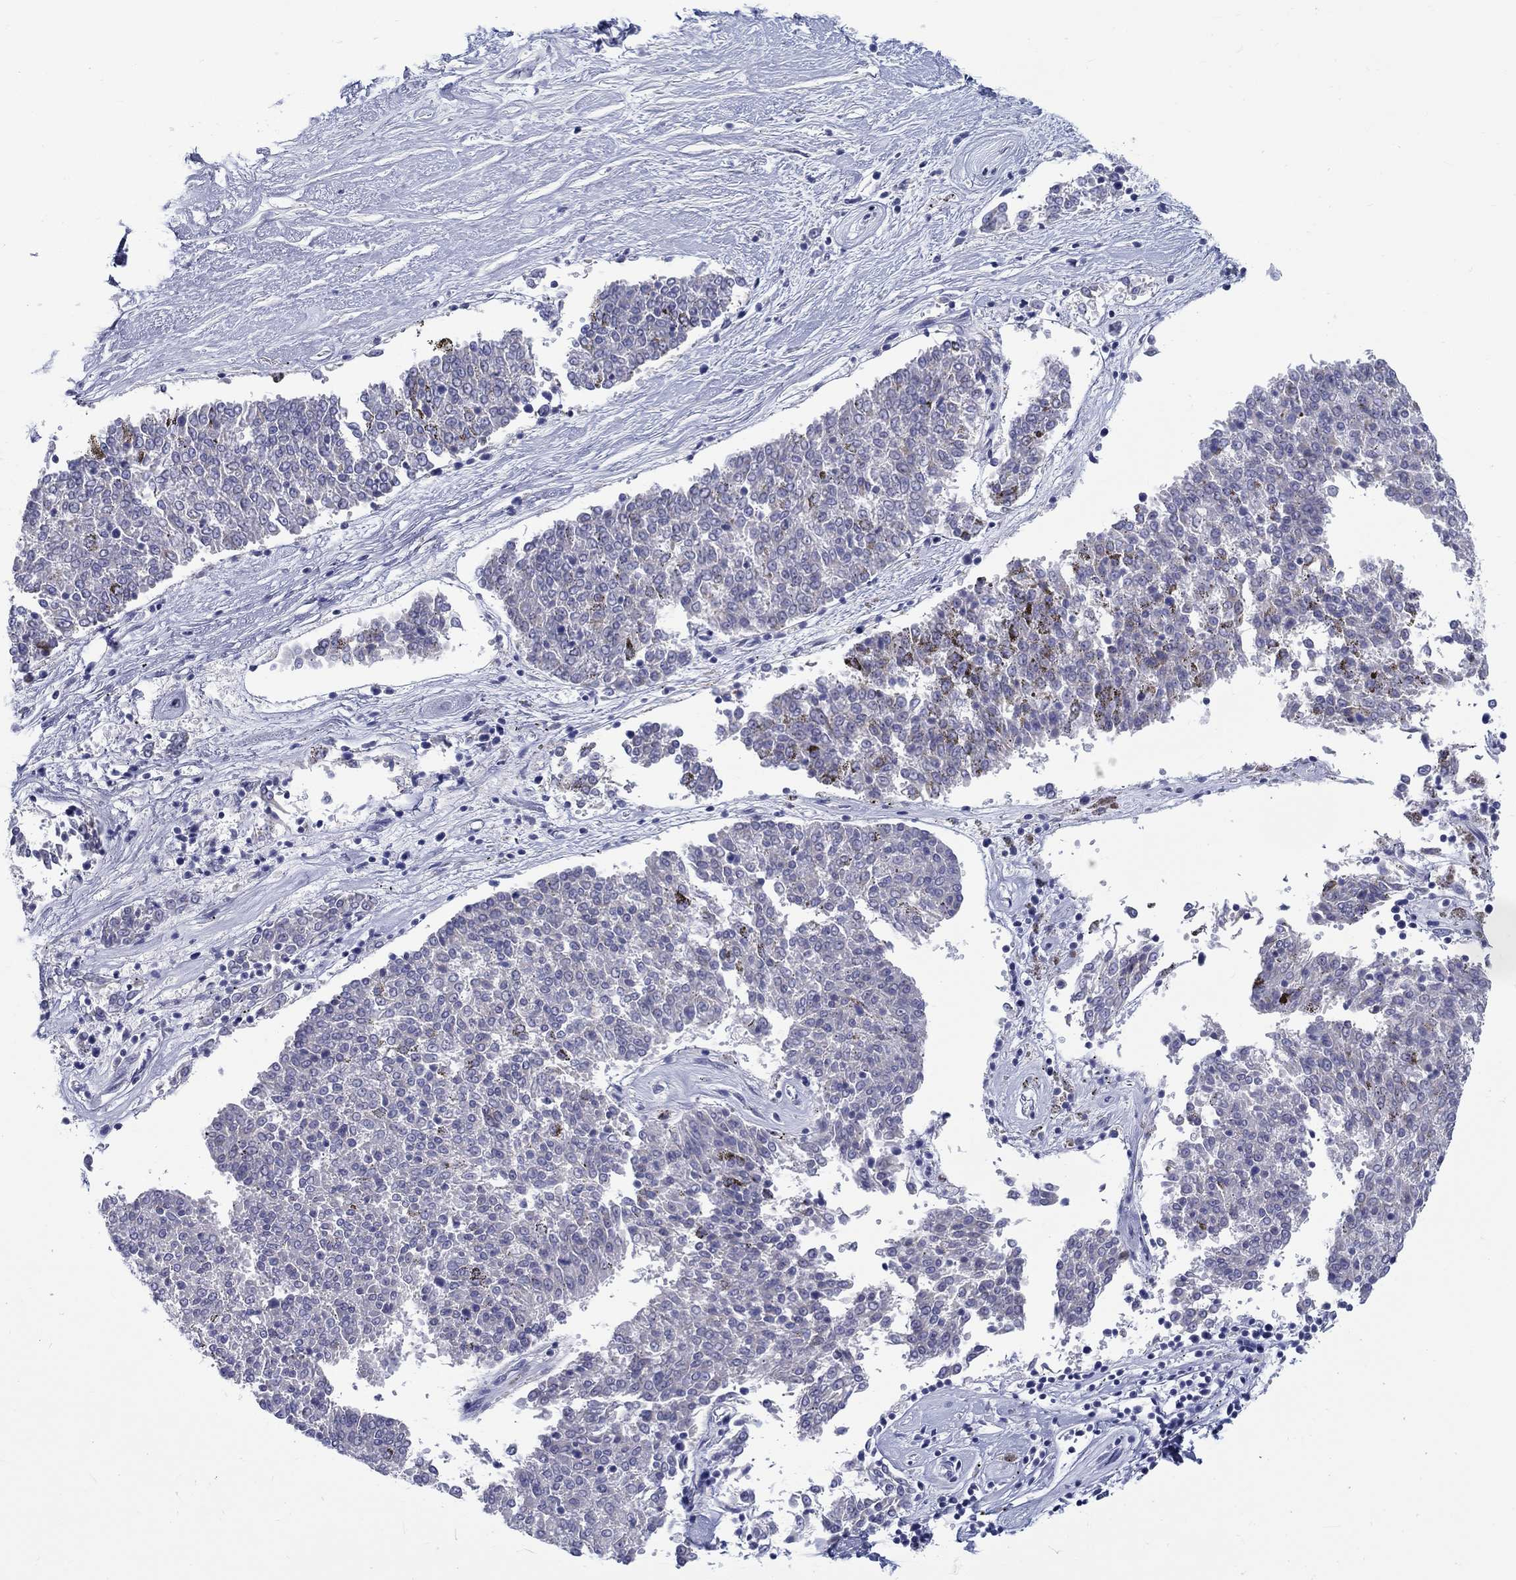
{"staining": {"intensity": "negative", "quantity": "none", "location": "none"}, "tissue": "melanoma", "cell_type": "Tumor cells", "image_type": "cancer", "snomed": [{"axis": "morphology", "description": "Malignant melanoma, NOS"}, {"axis": "topography", "description": "Skin"}], "caption": "Tumor cells show no significant staining in malignant melanoma. The staining was performed using DAB (3,3'-diaminobenzidine) to visualize the protein expression in brown, while the nuclei were stained in blue with hematoxylin (Magnification: 20x).", "gene": "ABCA4", "patient": {"sex": "female", "age": 72}}